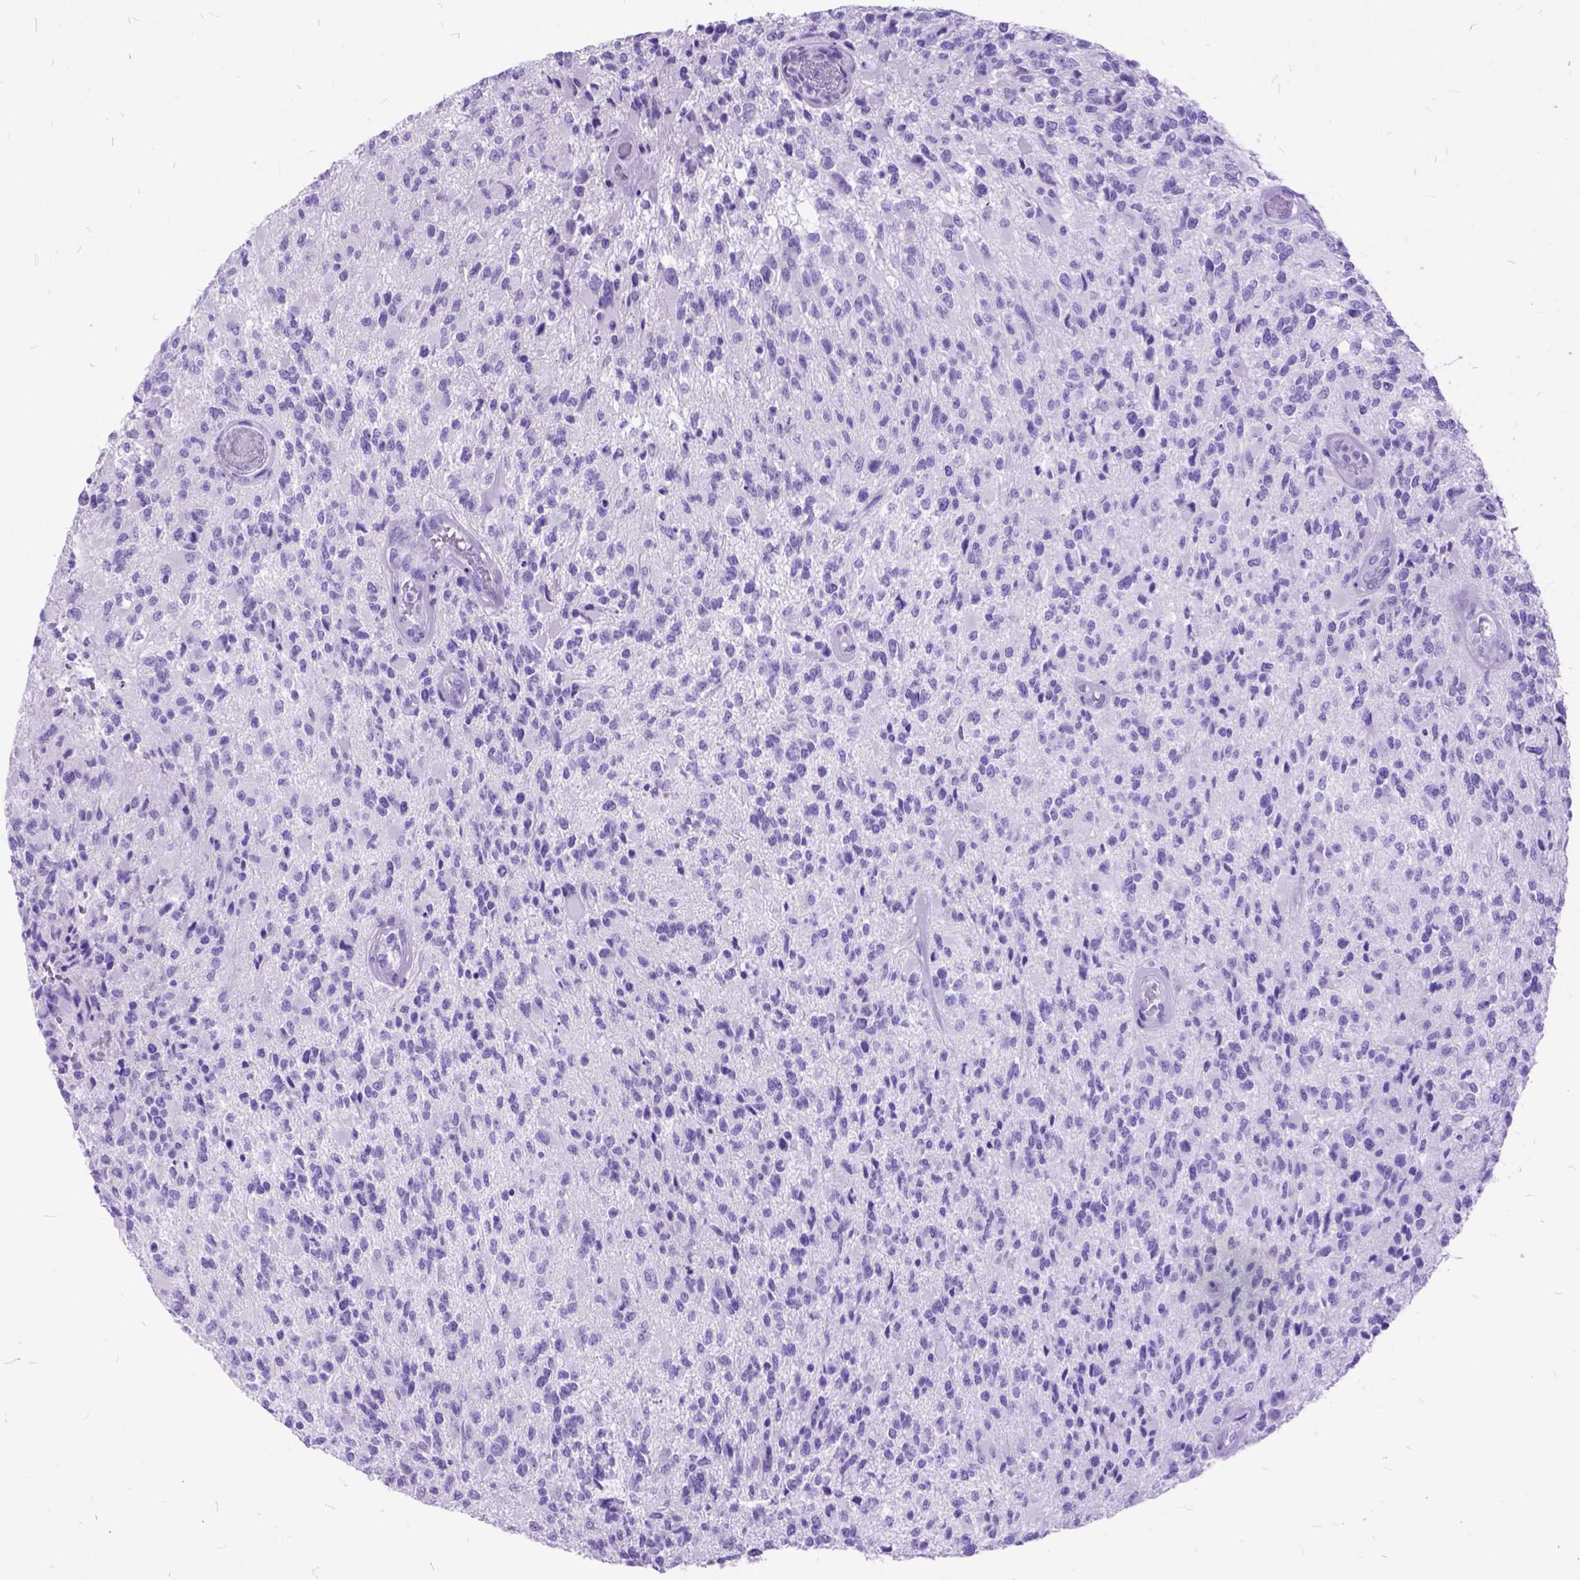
{"staining": {"intensity": "negative", "quantity": "none", "location": "none"}, "tissue": "glioma", "cell_type": "Tumor cells", "image_type": "cancer", "snomed": [{"axis": "morphology", "description": "Glioma, malignant, High grade"}, {"axis": "topography", "description": "Brain"}], "caption": "This is a photomicrograph of immunohistochemistry staining of malignant glioma (high-grade), which shows no staining in tumor cells. (DAB (3,3'-diaminobenzidine) immunohistochemistry visualized using brightfield microscopy, high magnification).", "gene": "DNAH2", "patient": {"sex": "female", "age": 63}}